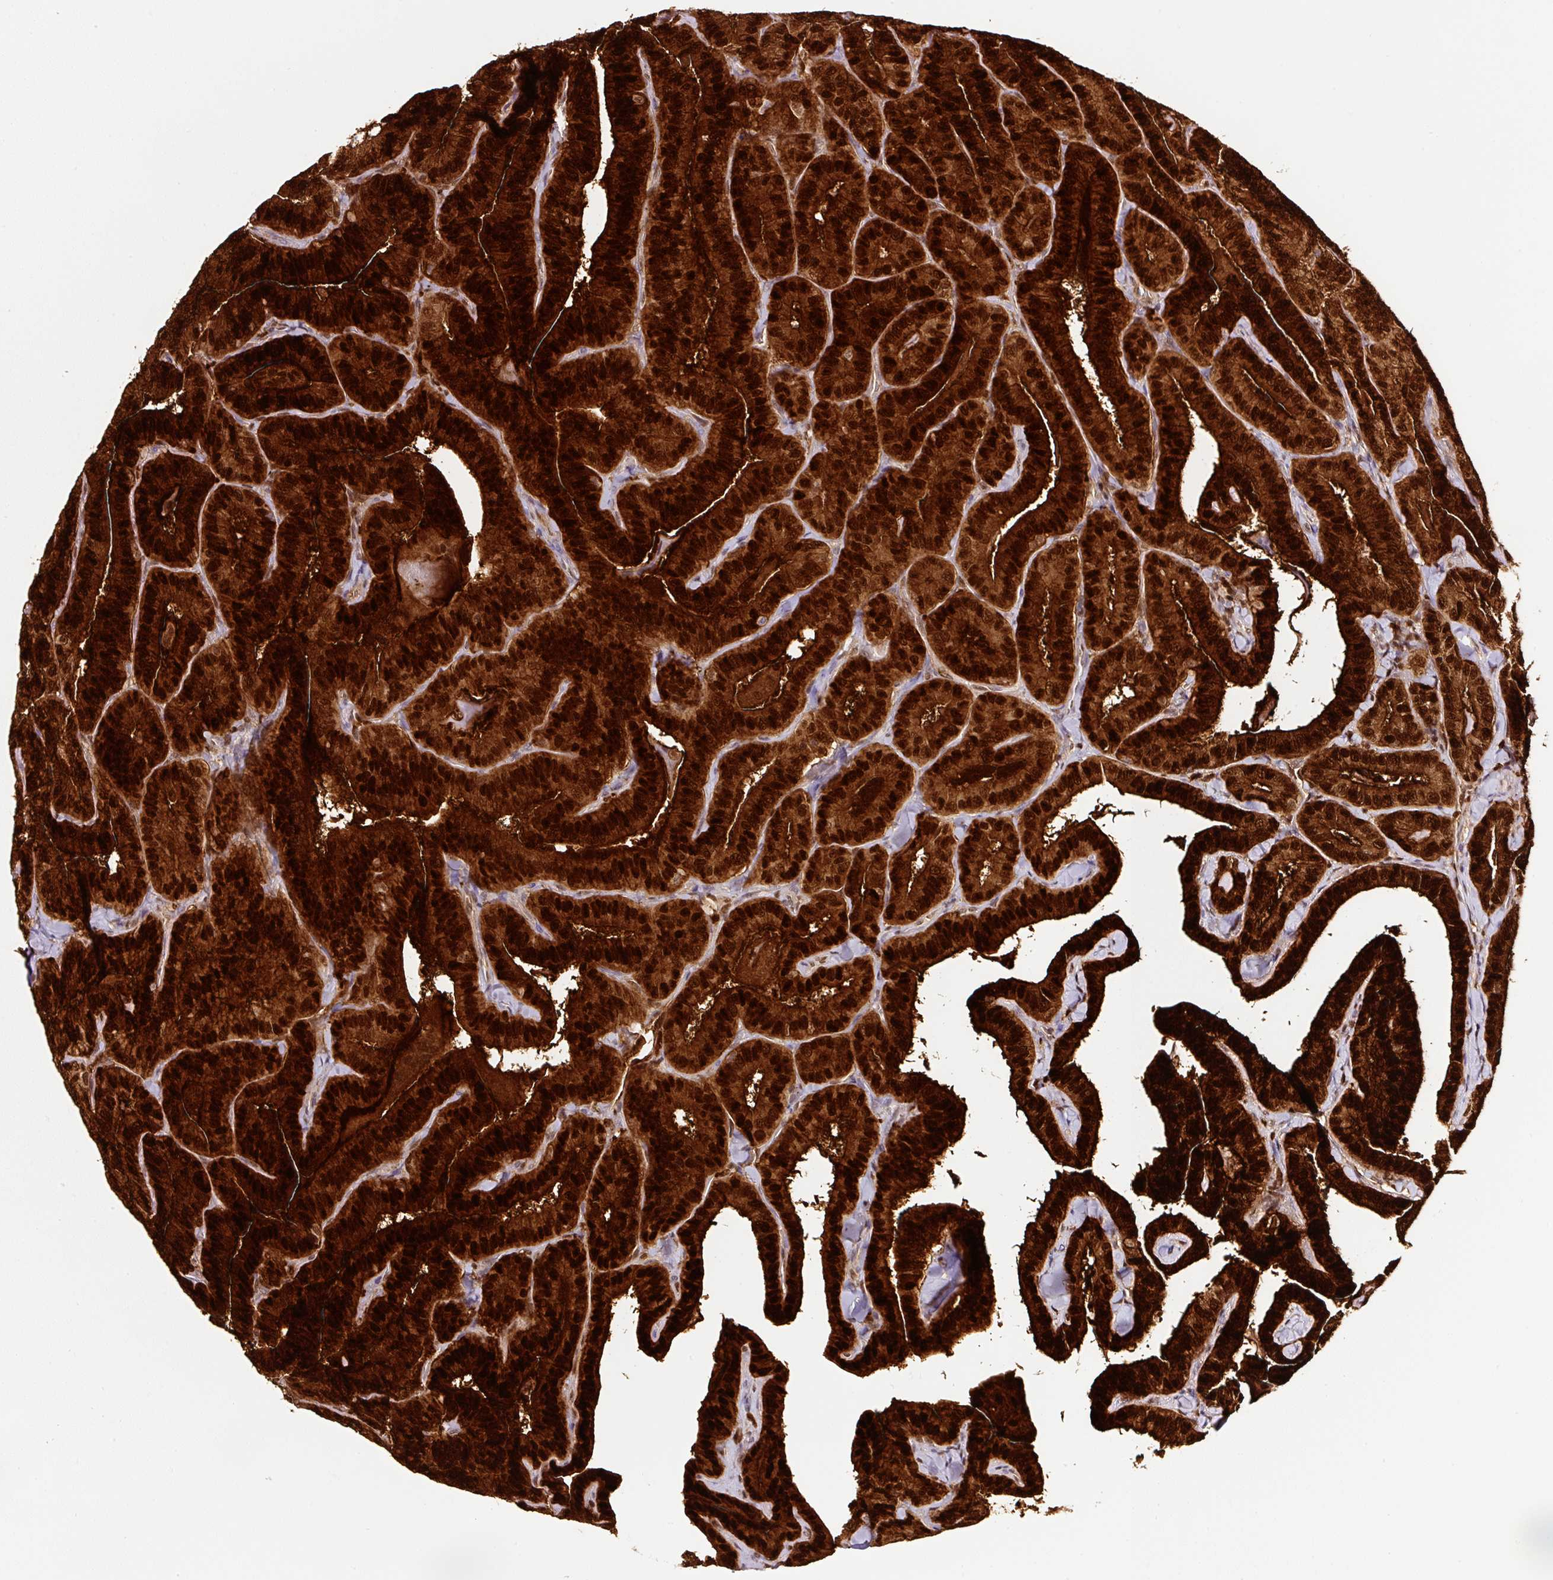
{"staining": {"intensity": "strong", "quantity": ">75%", "location": "cytoplasmic/membranous,nuclear"}, "tissue": "thyroid cancer", "cell_type": "Tumor cells", "image_type": "cancer", "snomed": [{"axis": "morphology", "description": "Papillary adenocarcinoma, NOS"}, {"axis": "topography", "description": "Thyroid gland"}], "caption": "IHC micrograph of neoplastic tissue: human papillary adenocarcinoma (thyroid) stained using immunohistochemistry demonstrates high levels of strong protein expression localized specifically in the cytoplasmic/membranous and nuclear of tumor cells, appearing as a cytoplasmic/membranous and nuclear brown color.", "gene": "ANXA1", "patient": {"sex": "male", "age": 61}}